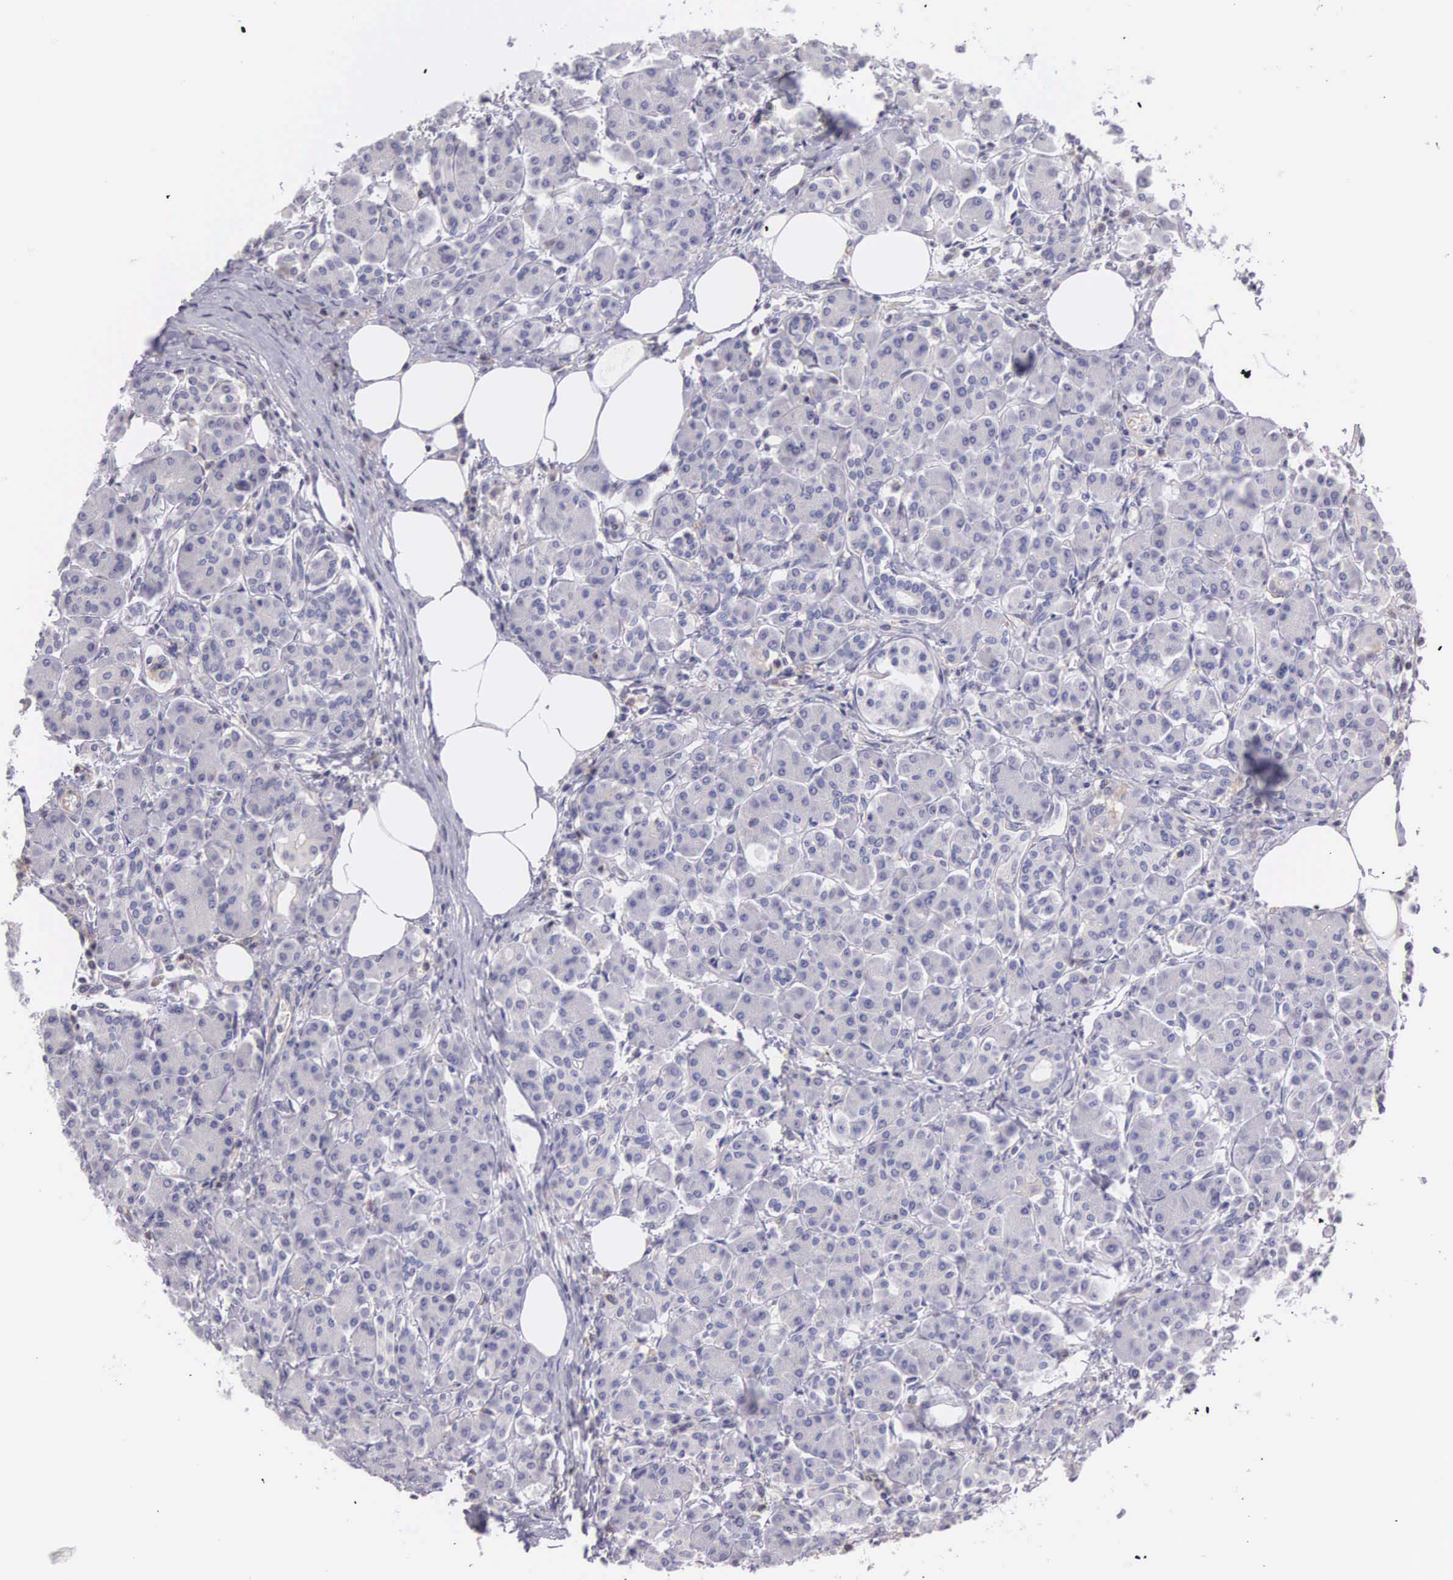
{"staining": {"intensity": "negative", "quantity": "none", "location": "none"}, "tissue": "pancreas", "cell_type": "Exocrine glandular cells", "image_type": "normal", "snomed": [{"axis": "morphology", "description": "Normal tissue, NOS"}, {"axis": "topography", "description": "Pancreas"}], "caption": "Exocrine glandular cells are negative for protein expression in unremarkable human pancreas.", "gene": "OSBPL3", "patient": {"sex": "female", "age": 73}}